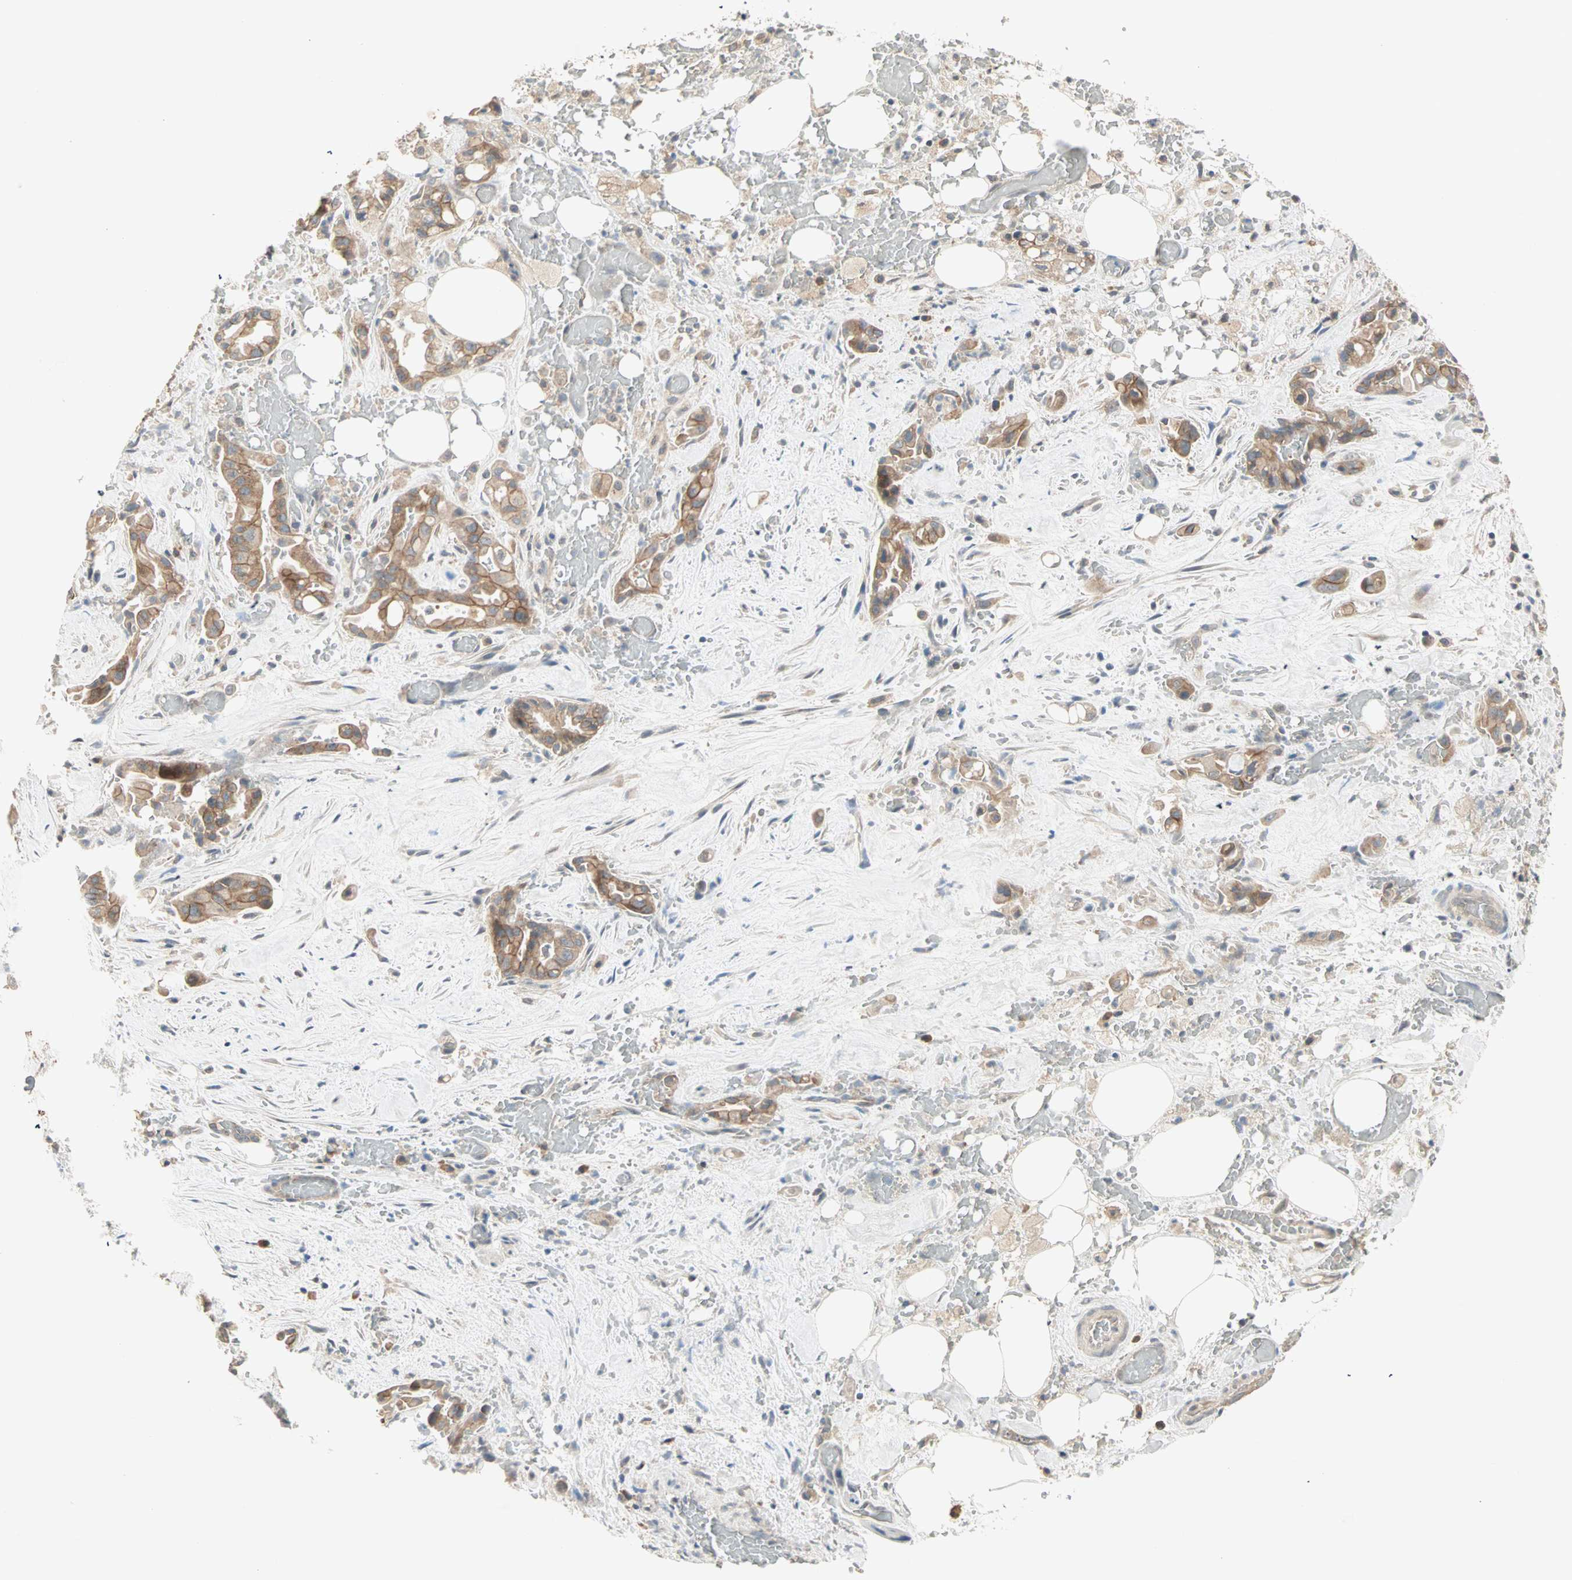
{"staining": {"intensity": "moderate", "quantity": ">75%", "location": "cytoplasmic/membranous"}, "tissue": "liver cancer", "cell_type": "Tumor cells", "image_type": "cancer", "snomed": [{"axis": "morphology", "description": "Cholangiocarcinoma"}, {"axis": "topography", "description": "Liver"}], "caption": "The image reveals staining of cholangiocarcinoma (liver), revealing moderate cytoplasmic/membranous protein staining (brown color) within tumor cells.", "gene": "TTF2", "patient": {"sex": "female", "age": 68}}